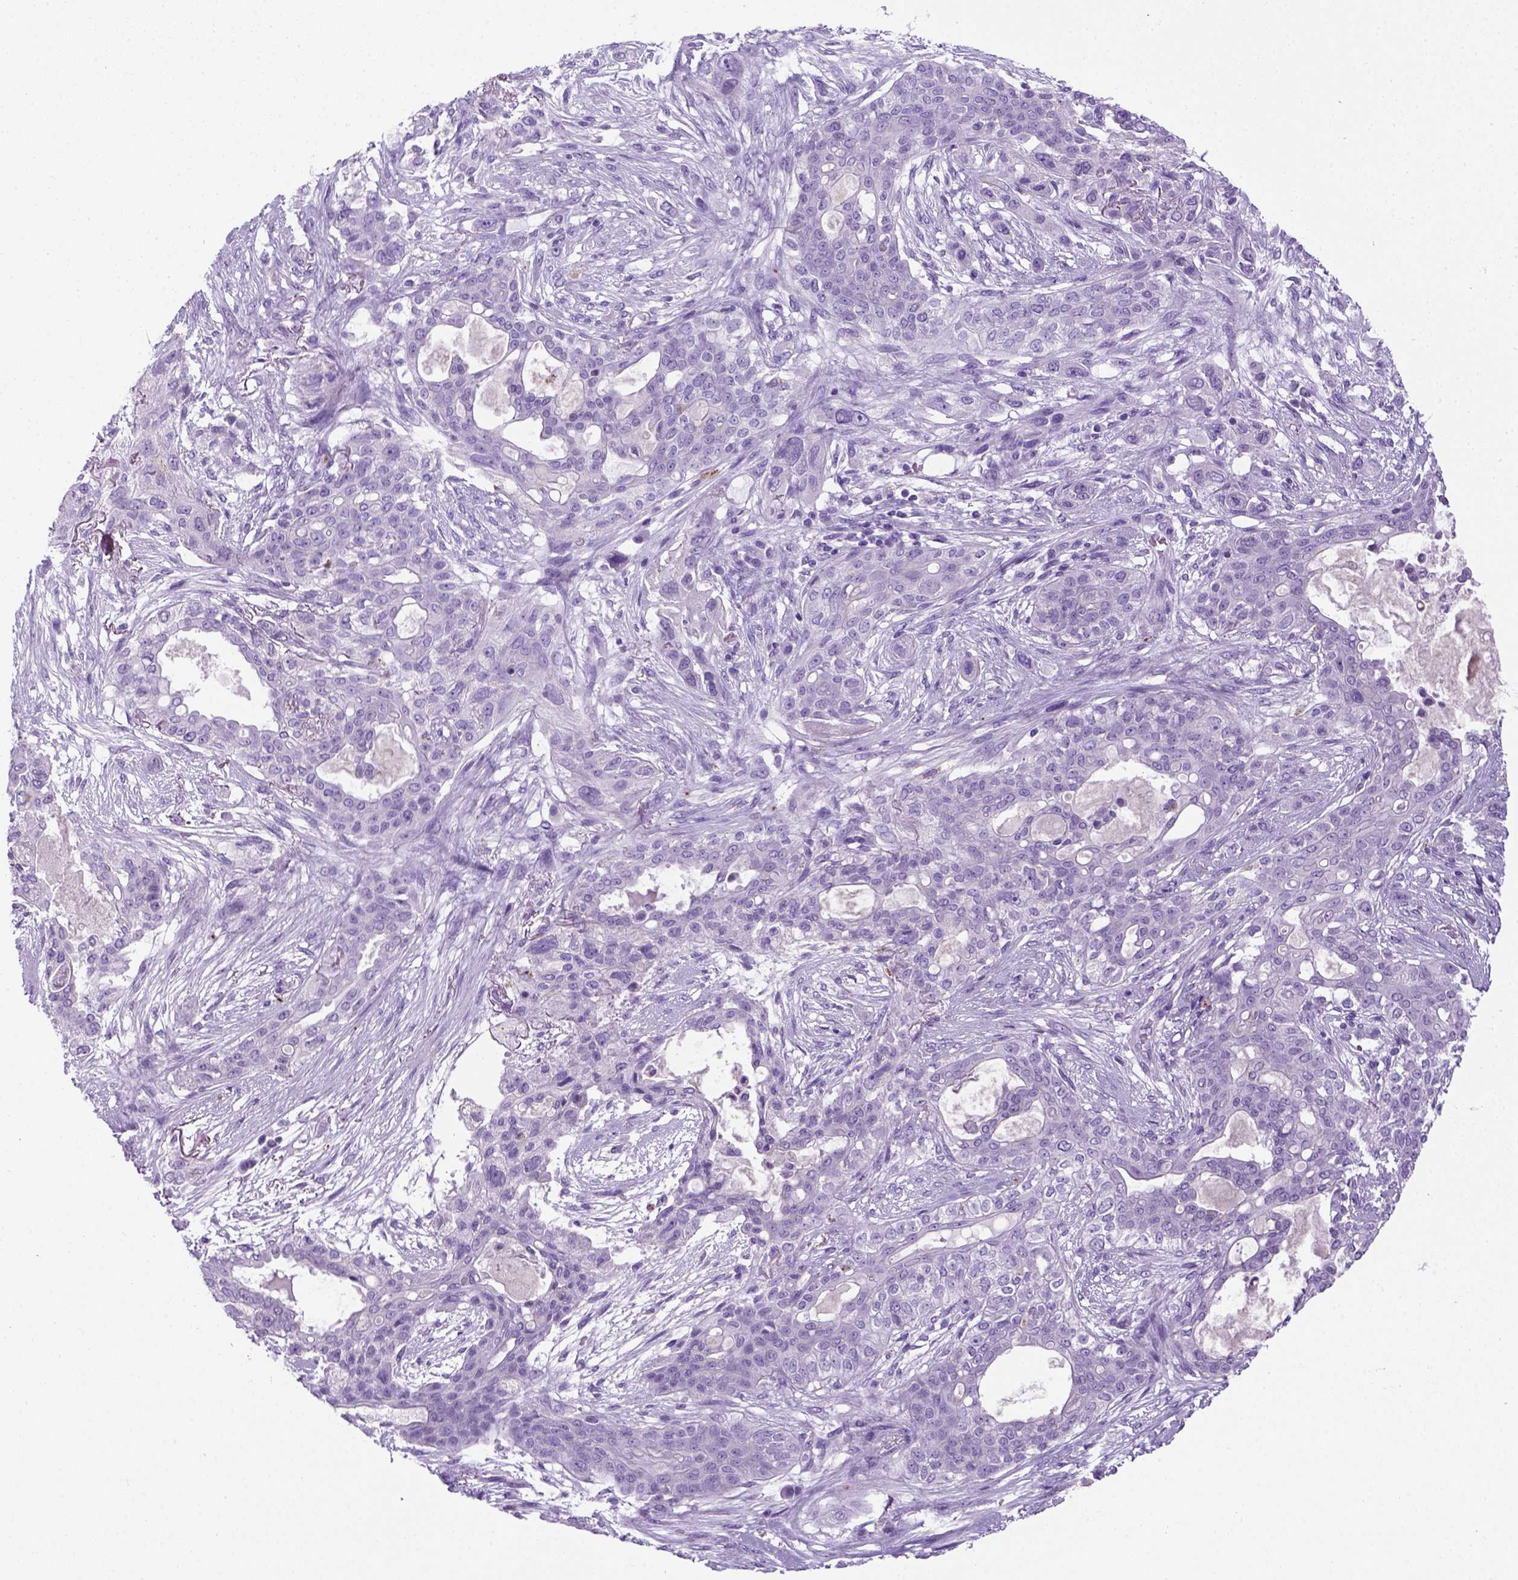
{"staining": {"intensity": "negative", "quantity": "none", "location": "none"}, "tissue": "lung cancer", "cell_type": "Tumor cells", "image_type": "cancer", "snomed": [{"axis": "morphology", "description": "Squamous cell carcinoma, NOS"}, {"axis": "topography", "description": "Lung"}], "caption": "Micrograph shows no significant protein positivity in tumor cells of squamous cell carcinoma (lung).", "gene": "KRT71", "patient": {"sex": "female", "age": 70}}